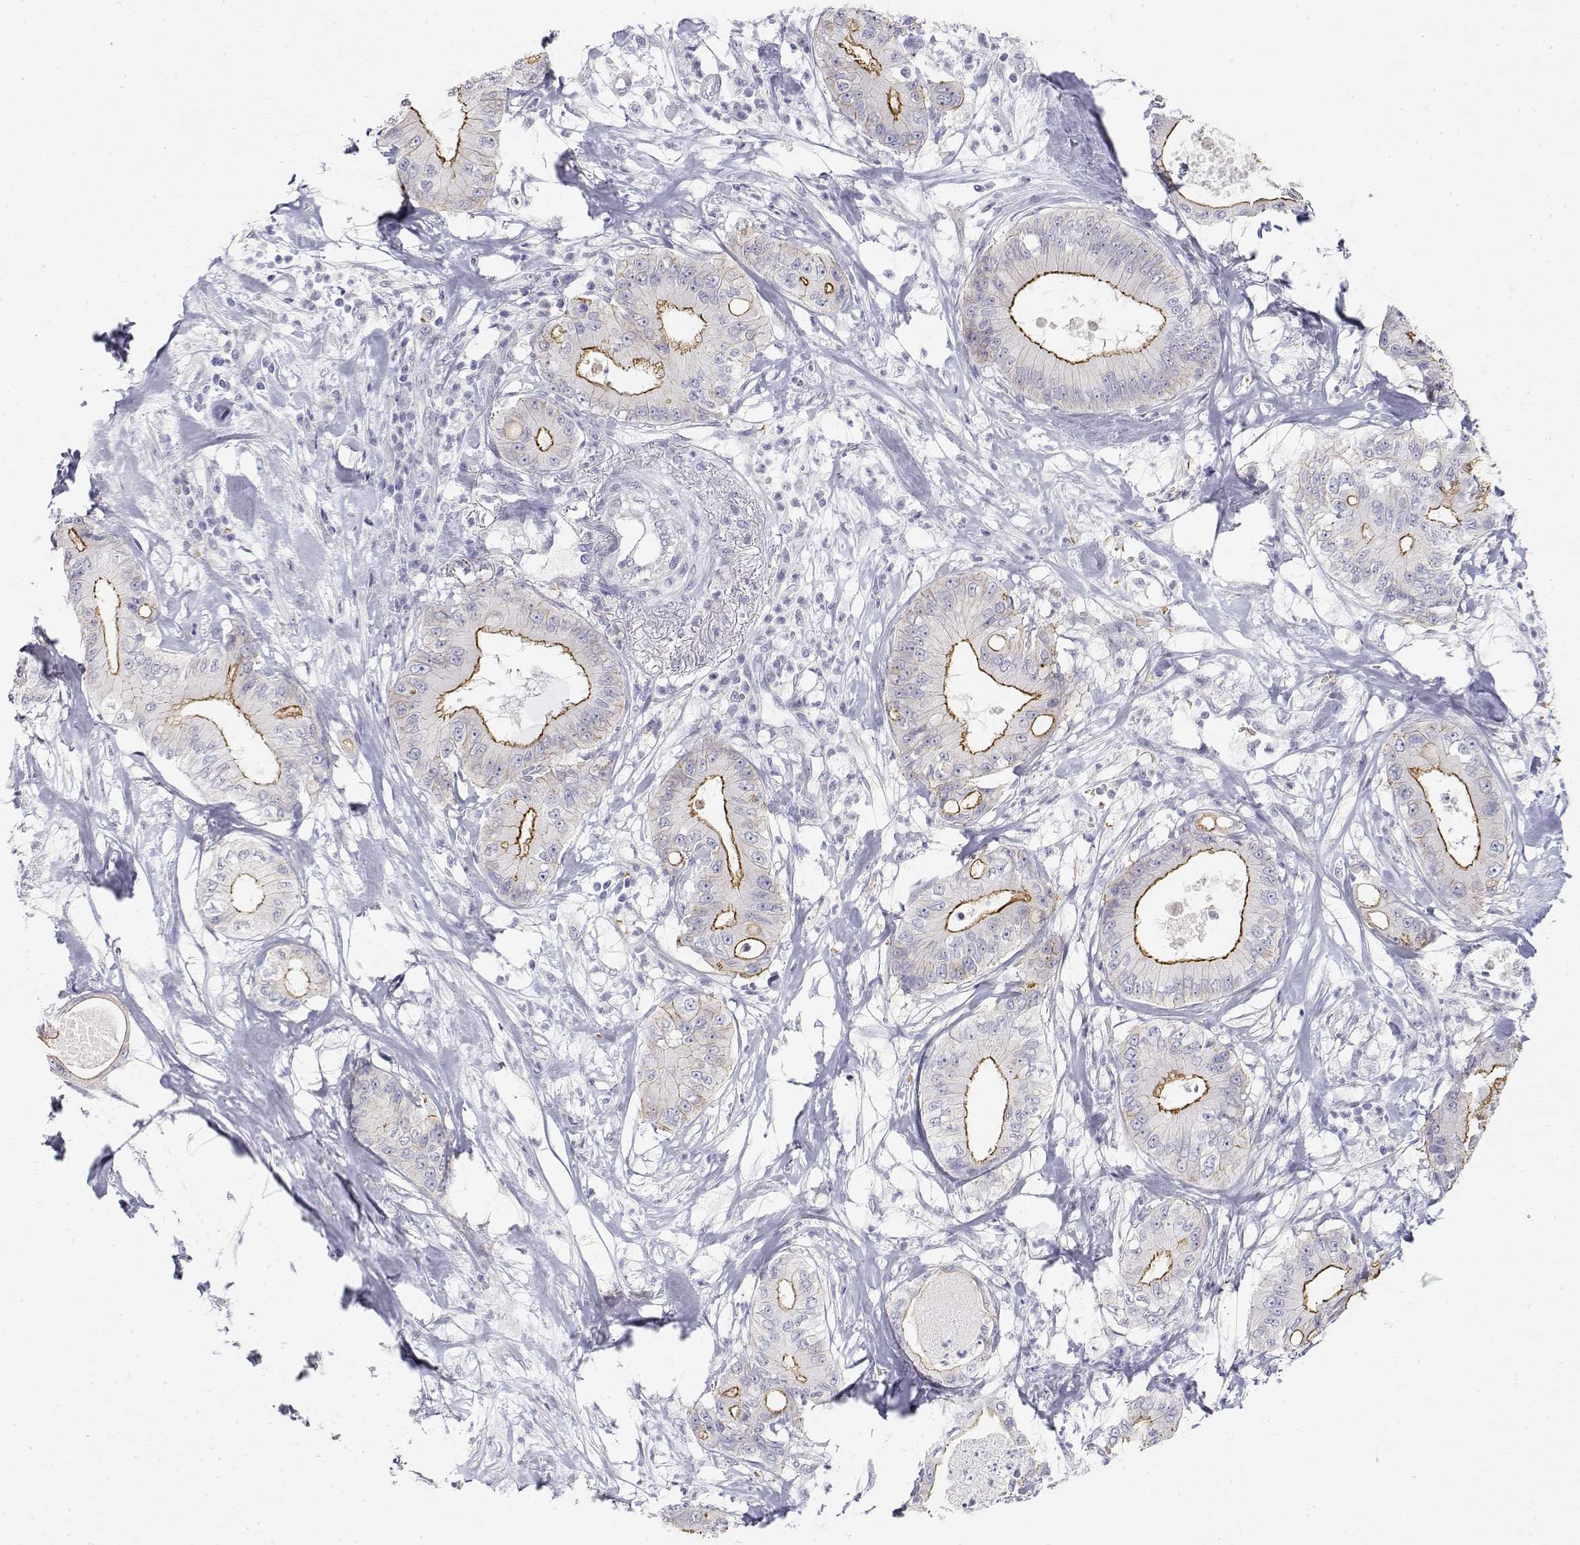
{"staining": {"intensity": "moderate", "quantity": "<25%", "location": "cytoplasmic/membranous"}, "tissue": "pancreatic cancer", "cell_type": "Tumor cells", "image_type": "cancer", "snomed": [{"axis": "morphology", "description": "Adenocarcinoma, NOS"}, {"axis": "topography", "description": "Pancreas"}], "caption": "Protein expression analysis of pancreatic cancer displays moderate cytoplasmic/membranous staining in about <25% of tumor cells. The staining was performed using DAB, with brown indicating positive protein expression. Nuclei are stained blue with hematoxylin.", "gene": "MISP", "patient": {"sex": "male", "age": 71}}